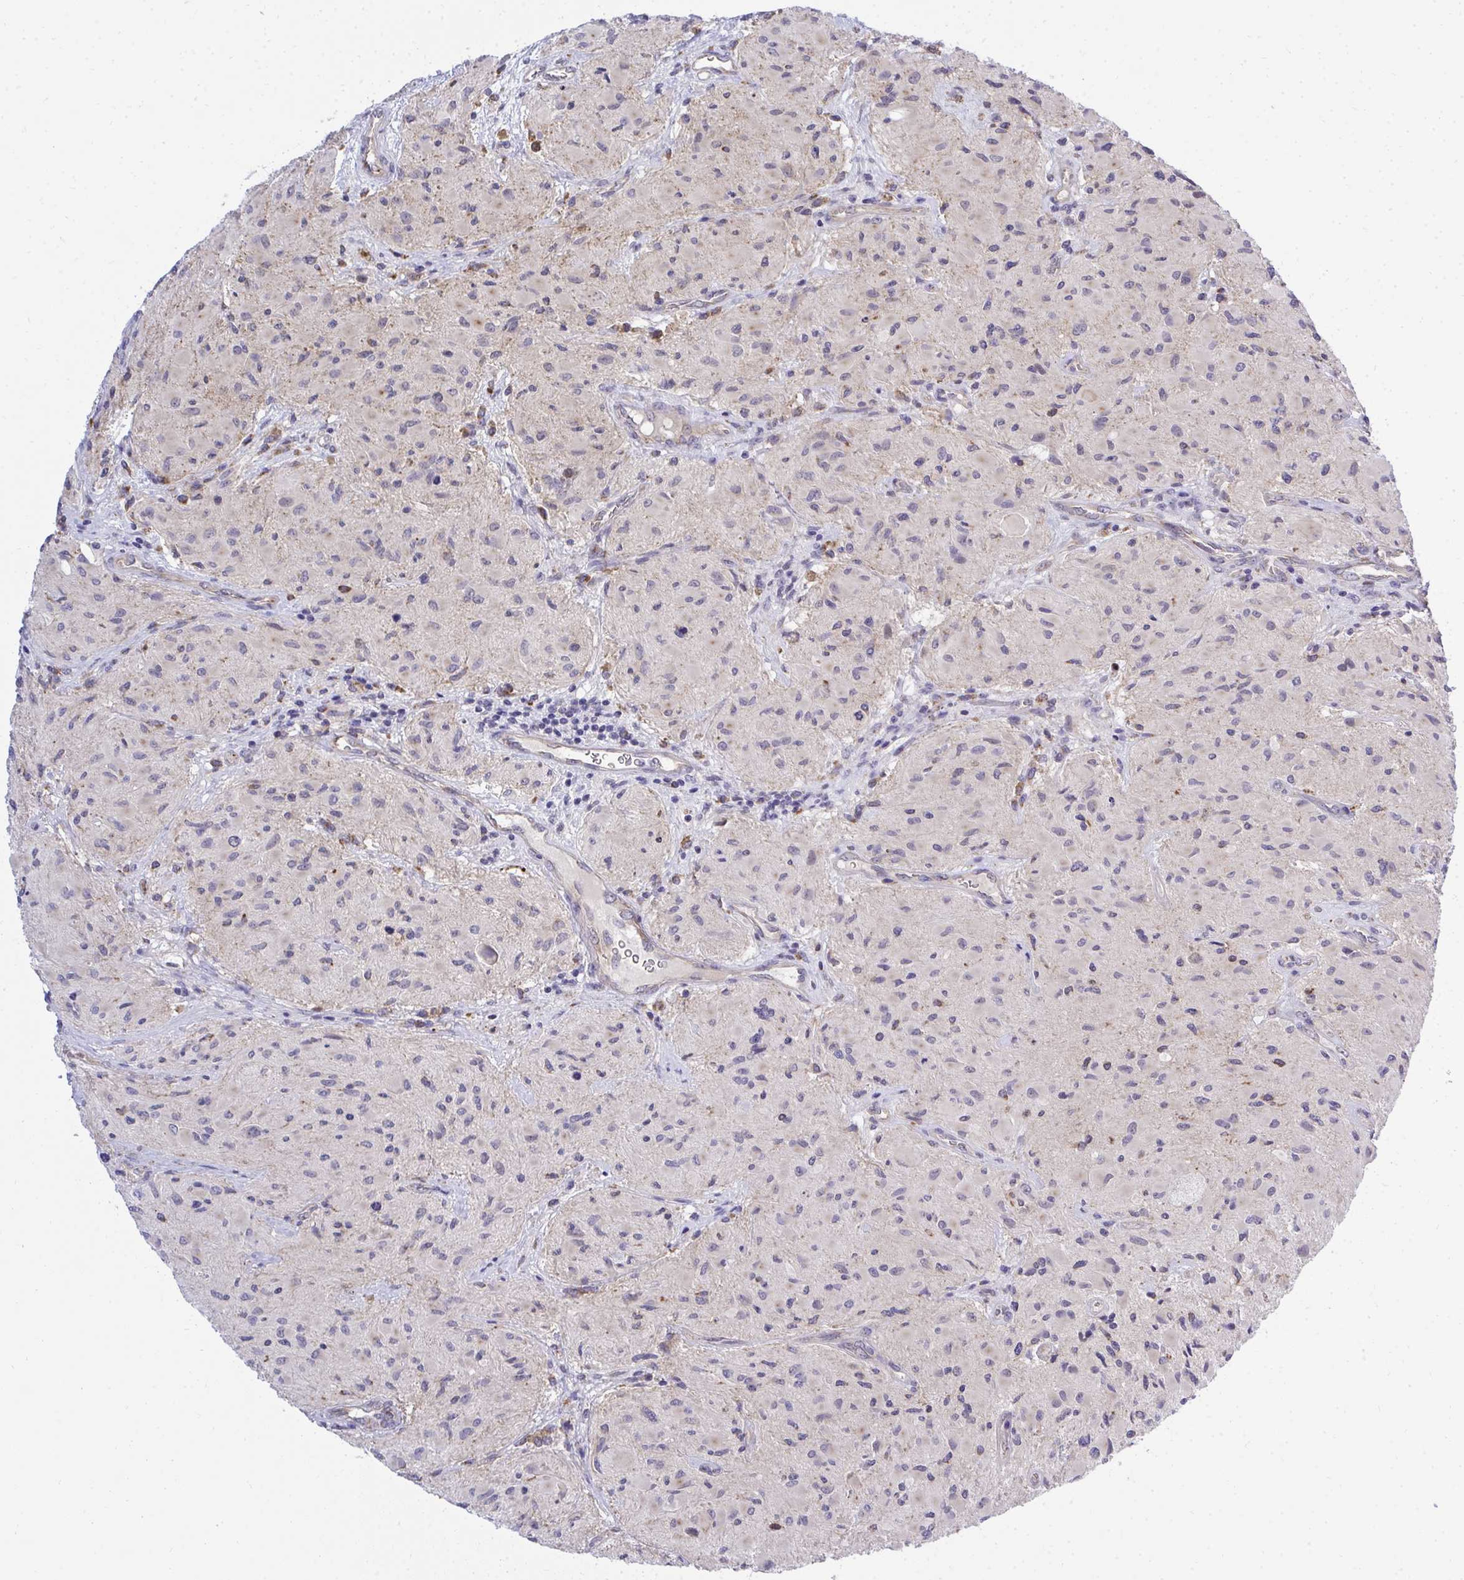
{"staining": {"intensity": "negative", "quantity": "none", "location": "none"}, "tissue": "glioma", "cell_type": "Tumor cells", "image_type": "cancer", "snomed": [{"axis": "morphology", "description": "Glioma, malignant, High grade"}, {"axis": "topography", "description": "Brain"}], "caption": "This is an immunohistochemistry image of human glioma. There is no positivity in tumor cells.", "gene": "XAF1", "patient": {"sex": "female", "age": 65}}